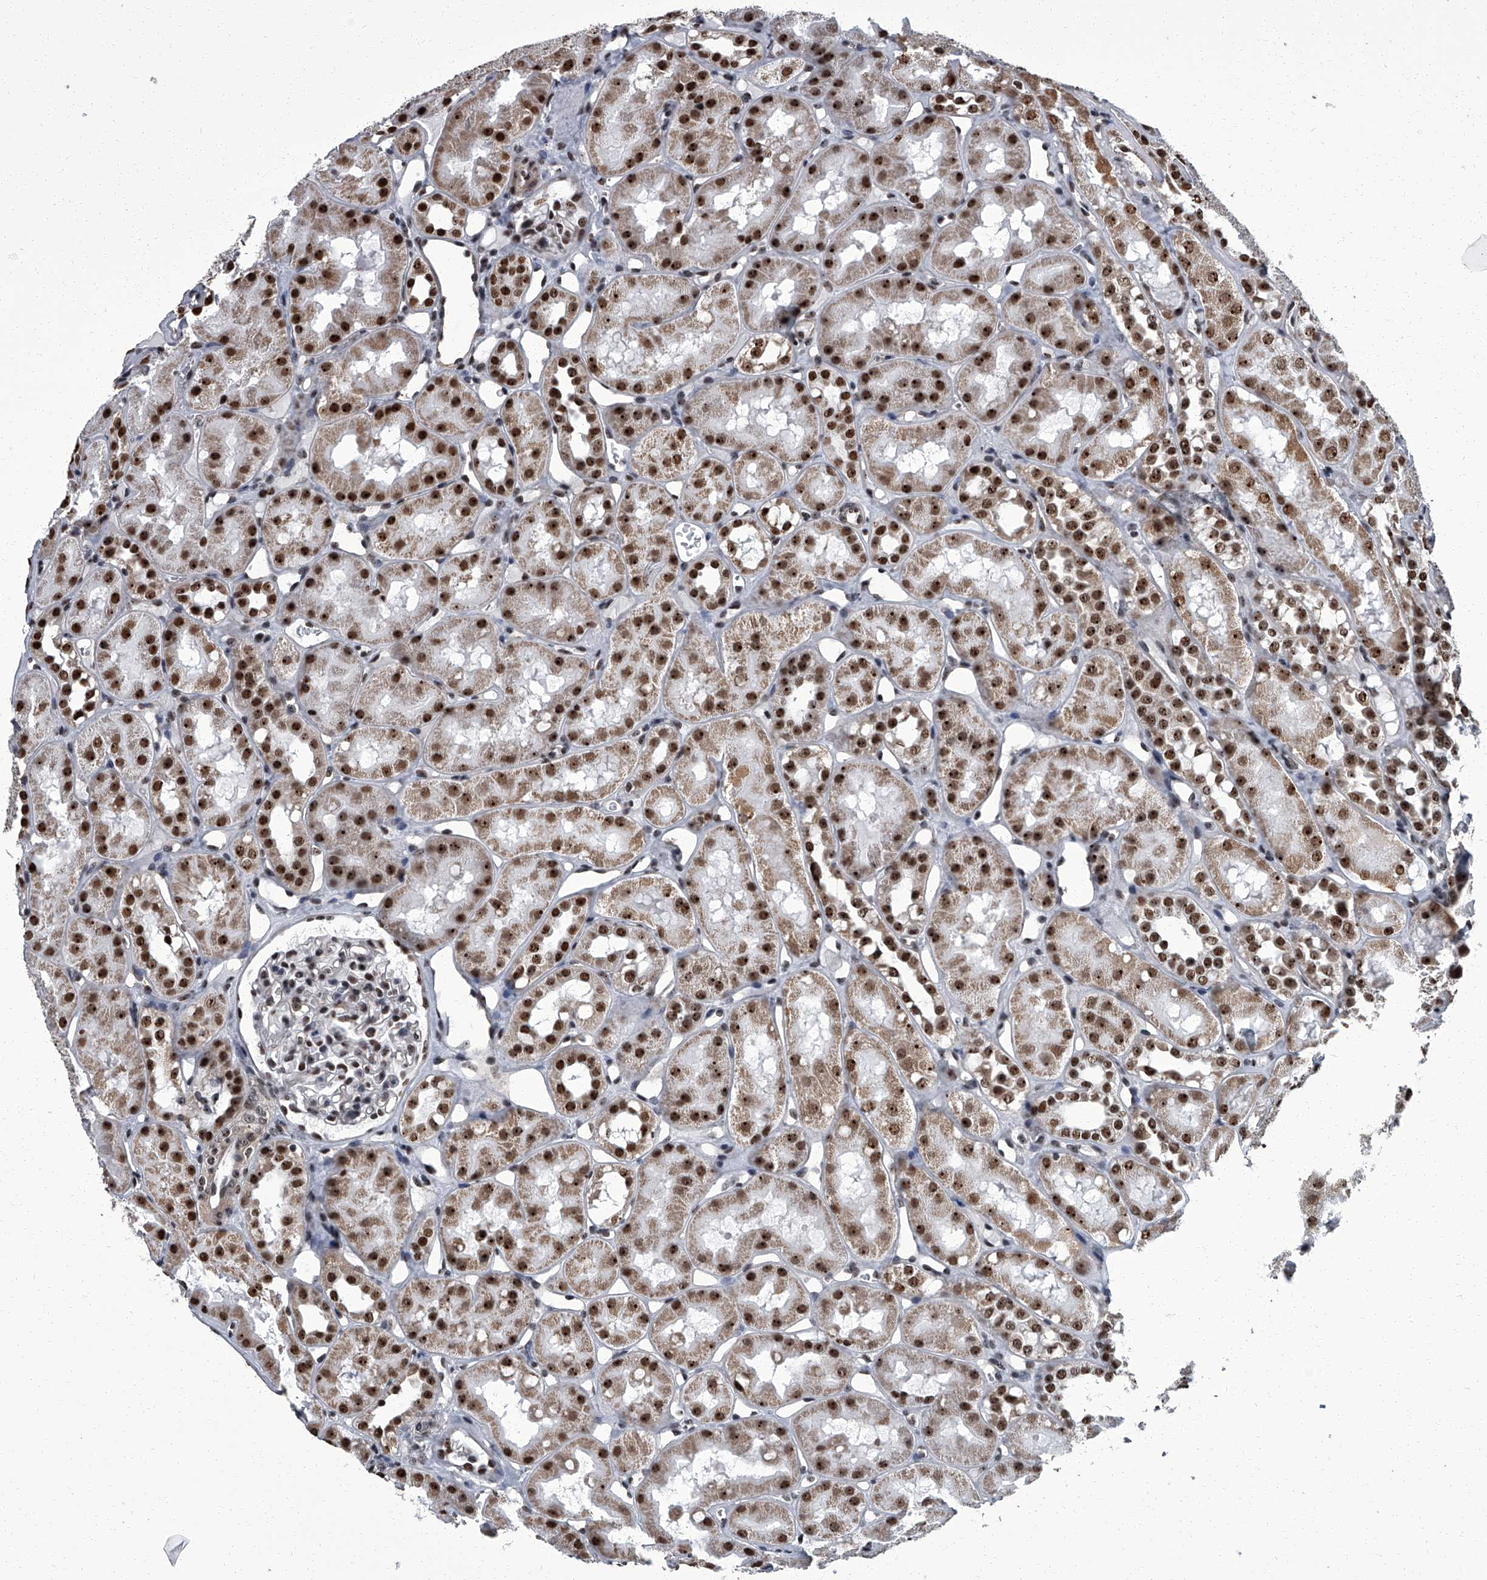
{"staining": {"intensity": "moderate", "quantity": "25%-75%", "location": "nuclear"}, "tissue": "kidney", "cell_type": "Cells in glomeruli", "image_type": "normal", "snomed": [{"axis": "morphology", "description": "Normal tissue, NOS"}, {"axis": "topography", "description": "Kidney"}], "caption": "Immunohistochemical staining of normal human kidney shows 25%-75% levels of moderate nuclear protein staining in about 25%-75% of cells in glomeruli.", "gene": "ZNF518B", "patient": {"sex": "male", "age": 16}}